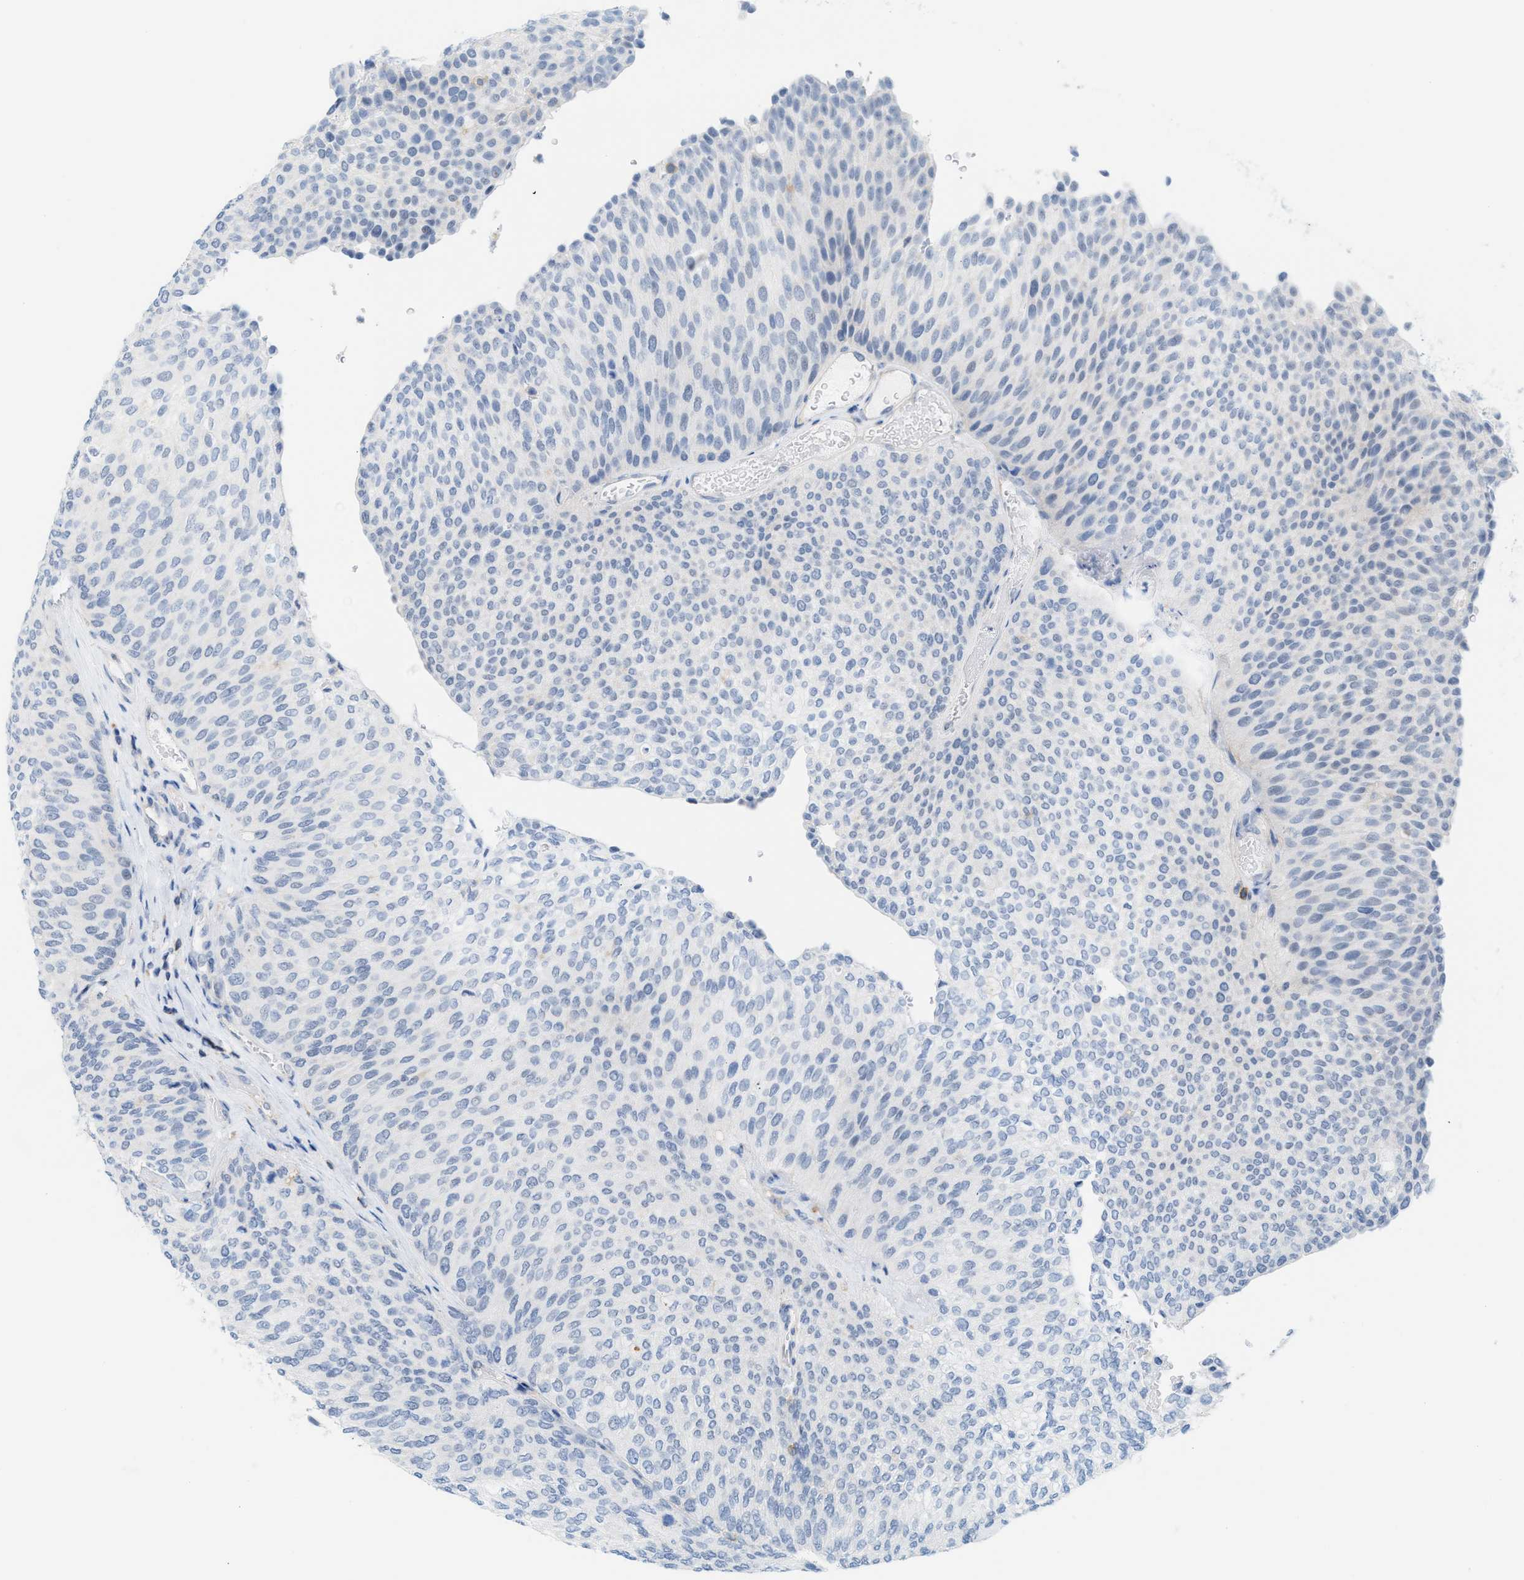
{"staining": {"intensity": "negative", "quantity": "none", "location": "none"}, "tissue": "urothelial cancer", "cell_type": "Tumor cells", "image_type": "cancer", "snomed": [{"axis": "morphology", "description": "Urothelial carcinoma, Low grade"}, {"axis": "topography", "description": "Urinary bladder"}], "caption": "This is a histopathology image of immunohistochemistry (IHC) staining of urothelial cancer, which shows no staining in tumor cells.", "gene": "IL16", "patient": {"sex": "female", "age": 79}}